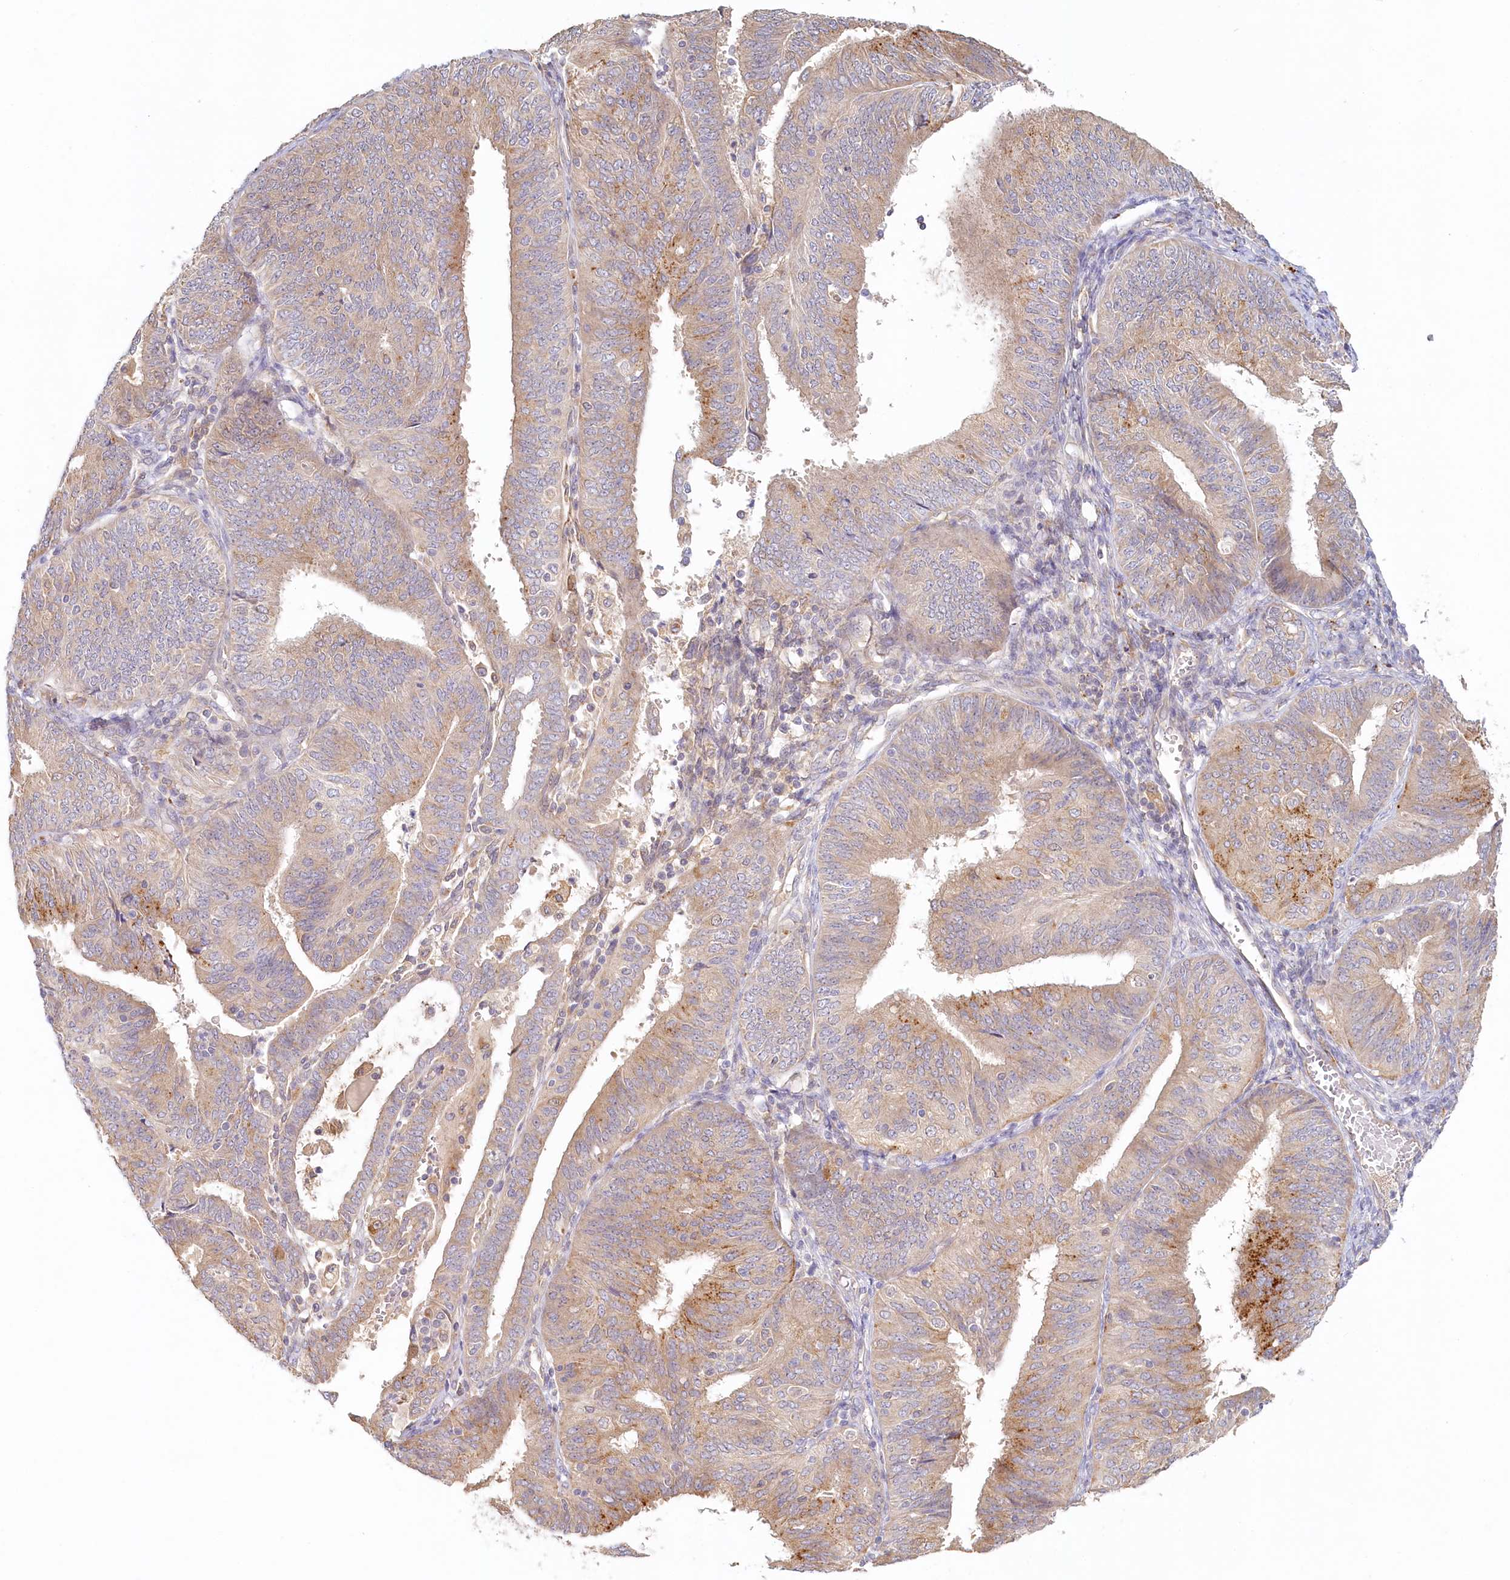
{"staining": {"intensity": "moderate", "quantity": "<25%", "location": "cytoplasmic/membranous"}, "tissue": "endometrial cancer", "cell_type": "Tumor cells", "image_type": "cancer", "snomed": [{"axis": "morphology", "description": "Adenocarcinoma, NOS"}, {"axis": "topography", "description": "Endometrium"}], "caption": "High-power microscopy captured an IHC photomicrograph of endometrial cancer, revealing moderate cytoplasmic/membranous positivity in approximately <25% of tumor cells.", "gene": "VSIG1", "patient": {"sex": "female", "age": 58}}